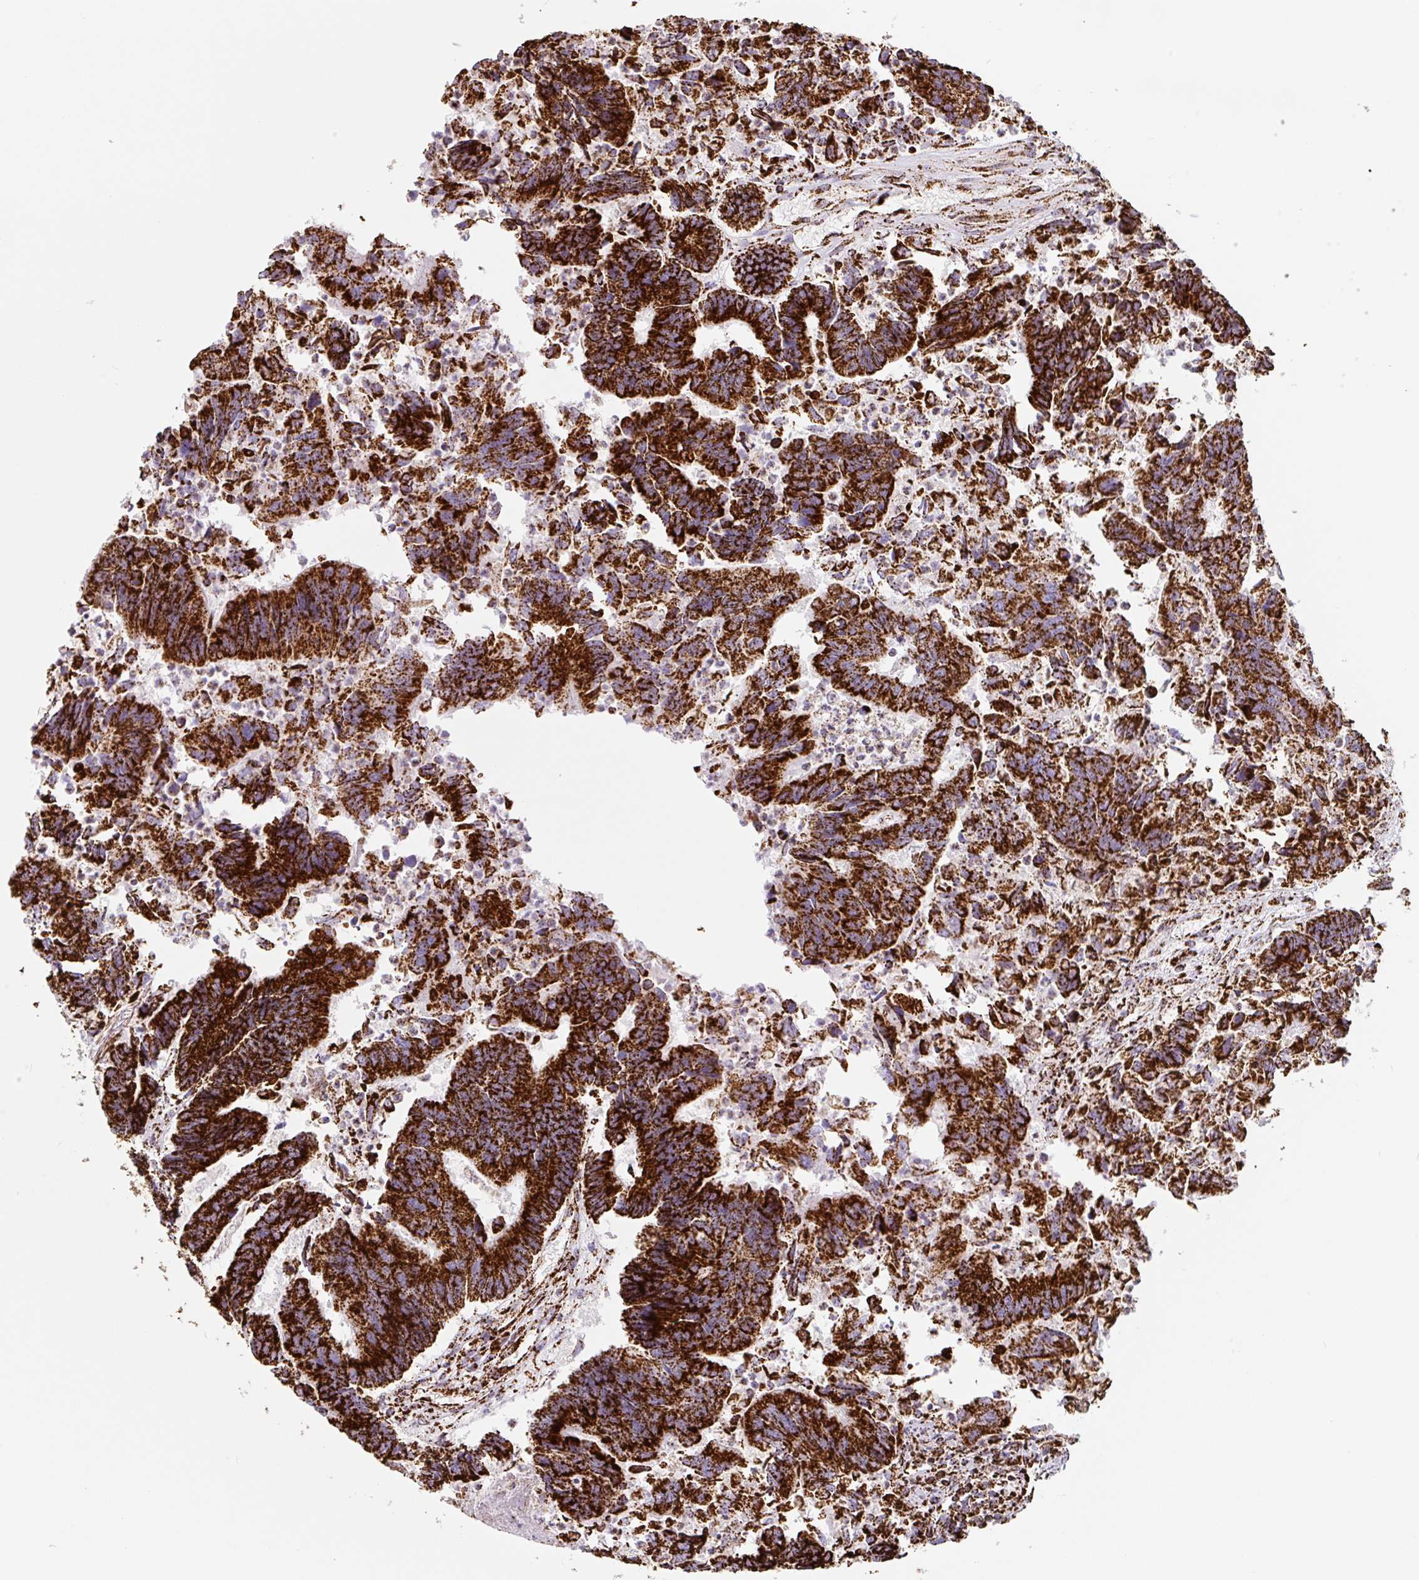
{"staining": {"intensity": "strong", "quantity": ">75%", "location": "cytoplasmic/membranous"}, "tissue": "colorectal cancer", "cell_type": "Tumor cells", "image_type": "cancer", "snomed": [{"axis": "morphology", "description": "Adenocarcinoma, NOS"}, {"axis": "topography", "description": "Colon"}], "caption": "DAB (3,3'-diaminobenzidine) immunohistochemical staining of human adenocarcinoma (colorectal) shows strong cytoplasmic/membranous protein expression in about >75% of tumor cells.", "gene": "ATP5F1A", "patient": {"sex": "female", "age": 67}}